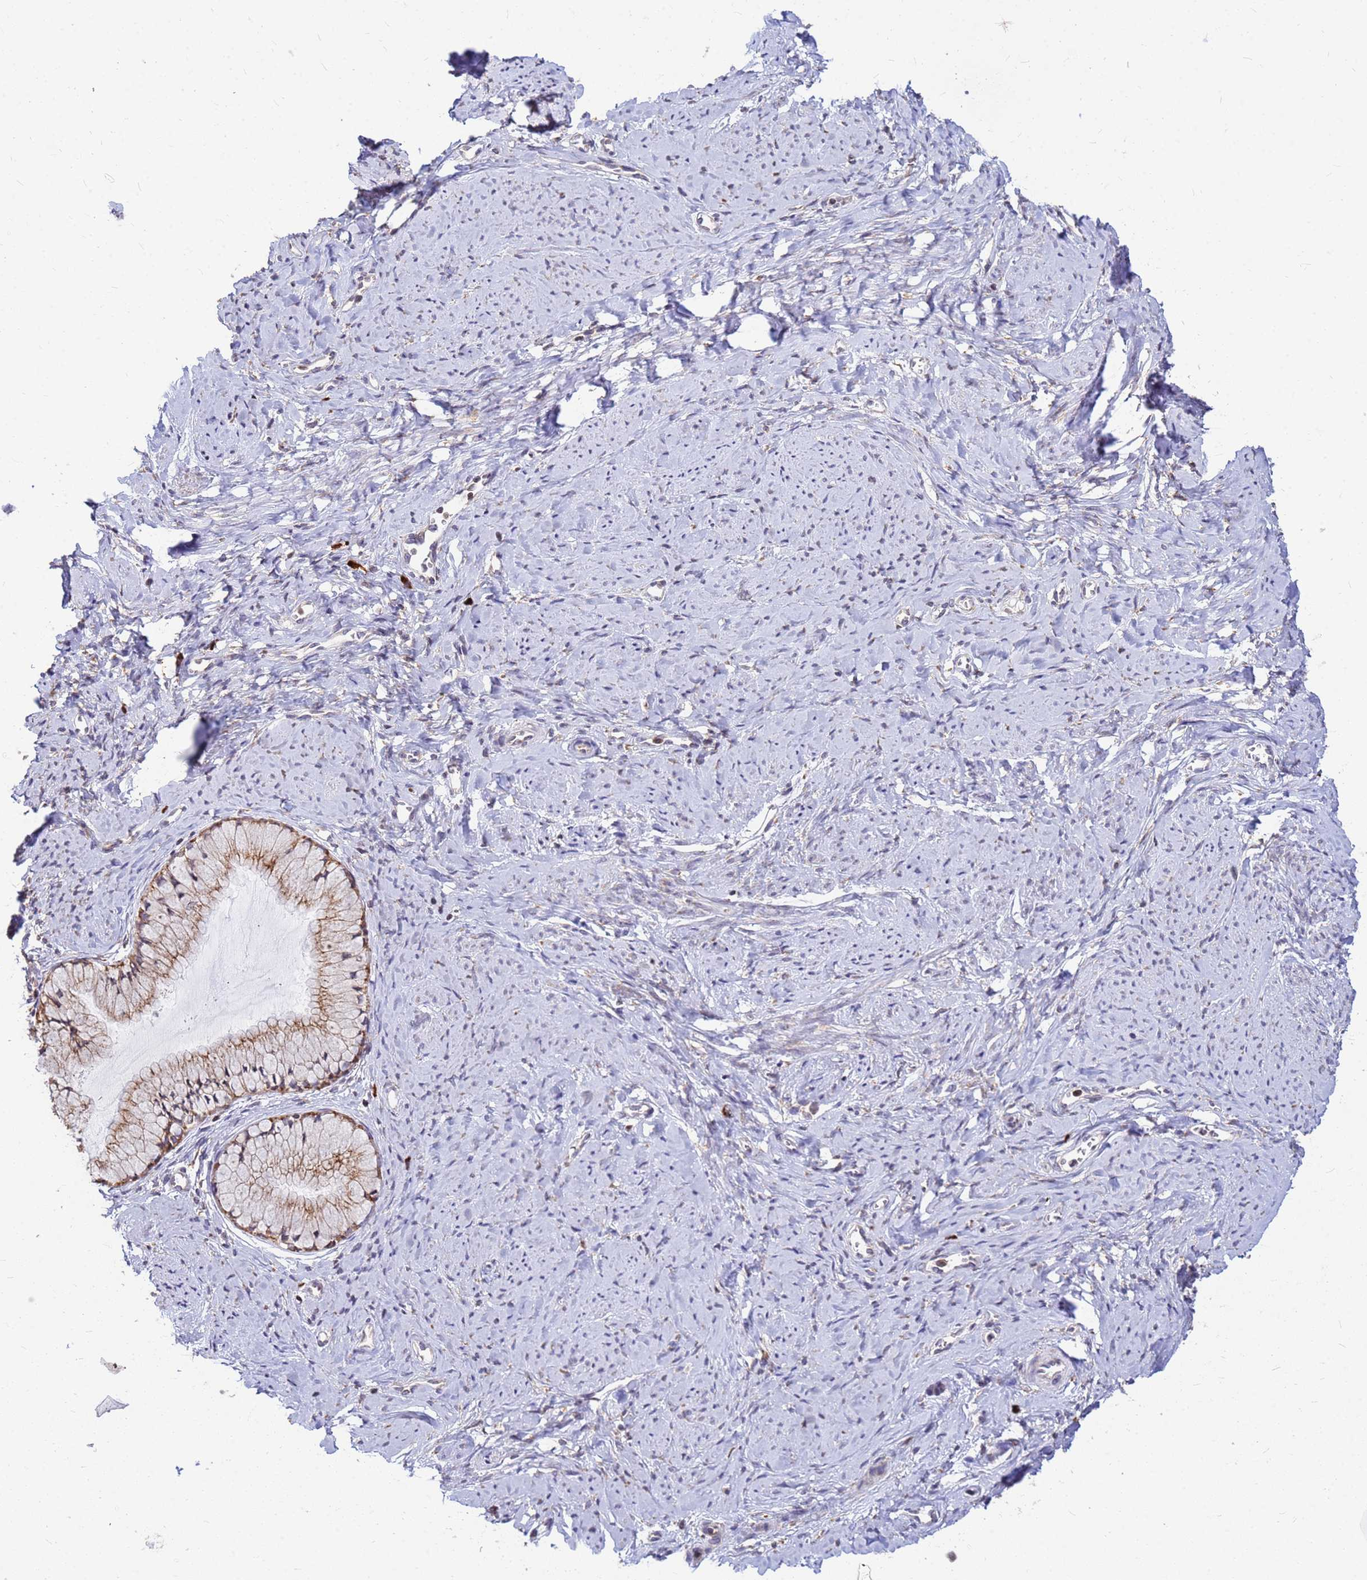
{"staining": {"intensity": "moderate", "quantity": ">75%", "location": "cytoplasmic/membranous"}, "tissue": "cervix", "cell_type": "Glandular cells", "image_type": "normal", "snomed": [{"axis": "morphology", "description": "Normal tissue, NOS"}, {"axis": "topography", "description": "Cervix"}], "caption": "Immunohistochemical staining of benign human cervix demonstrates medium levels of moderate cytoplasmic/membranous positivity in about >75% of glandular cells.", "gene": "SSR4", "patient": {"sex": "female", "age": 42}}